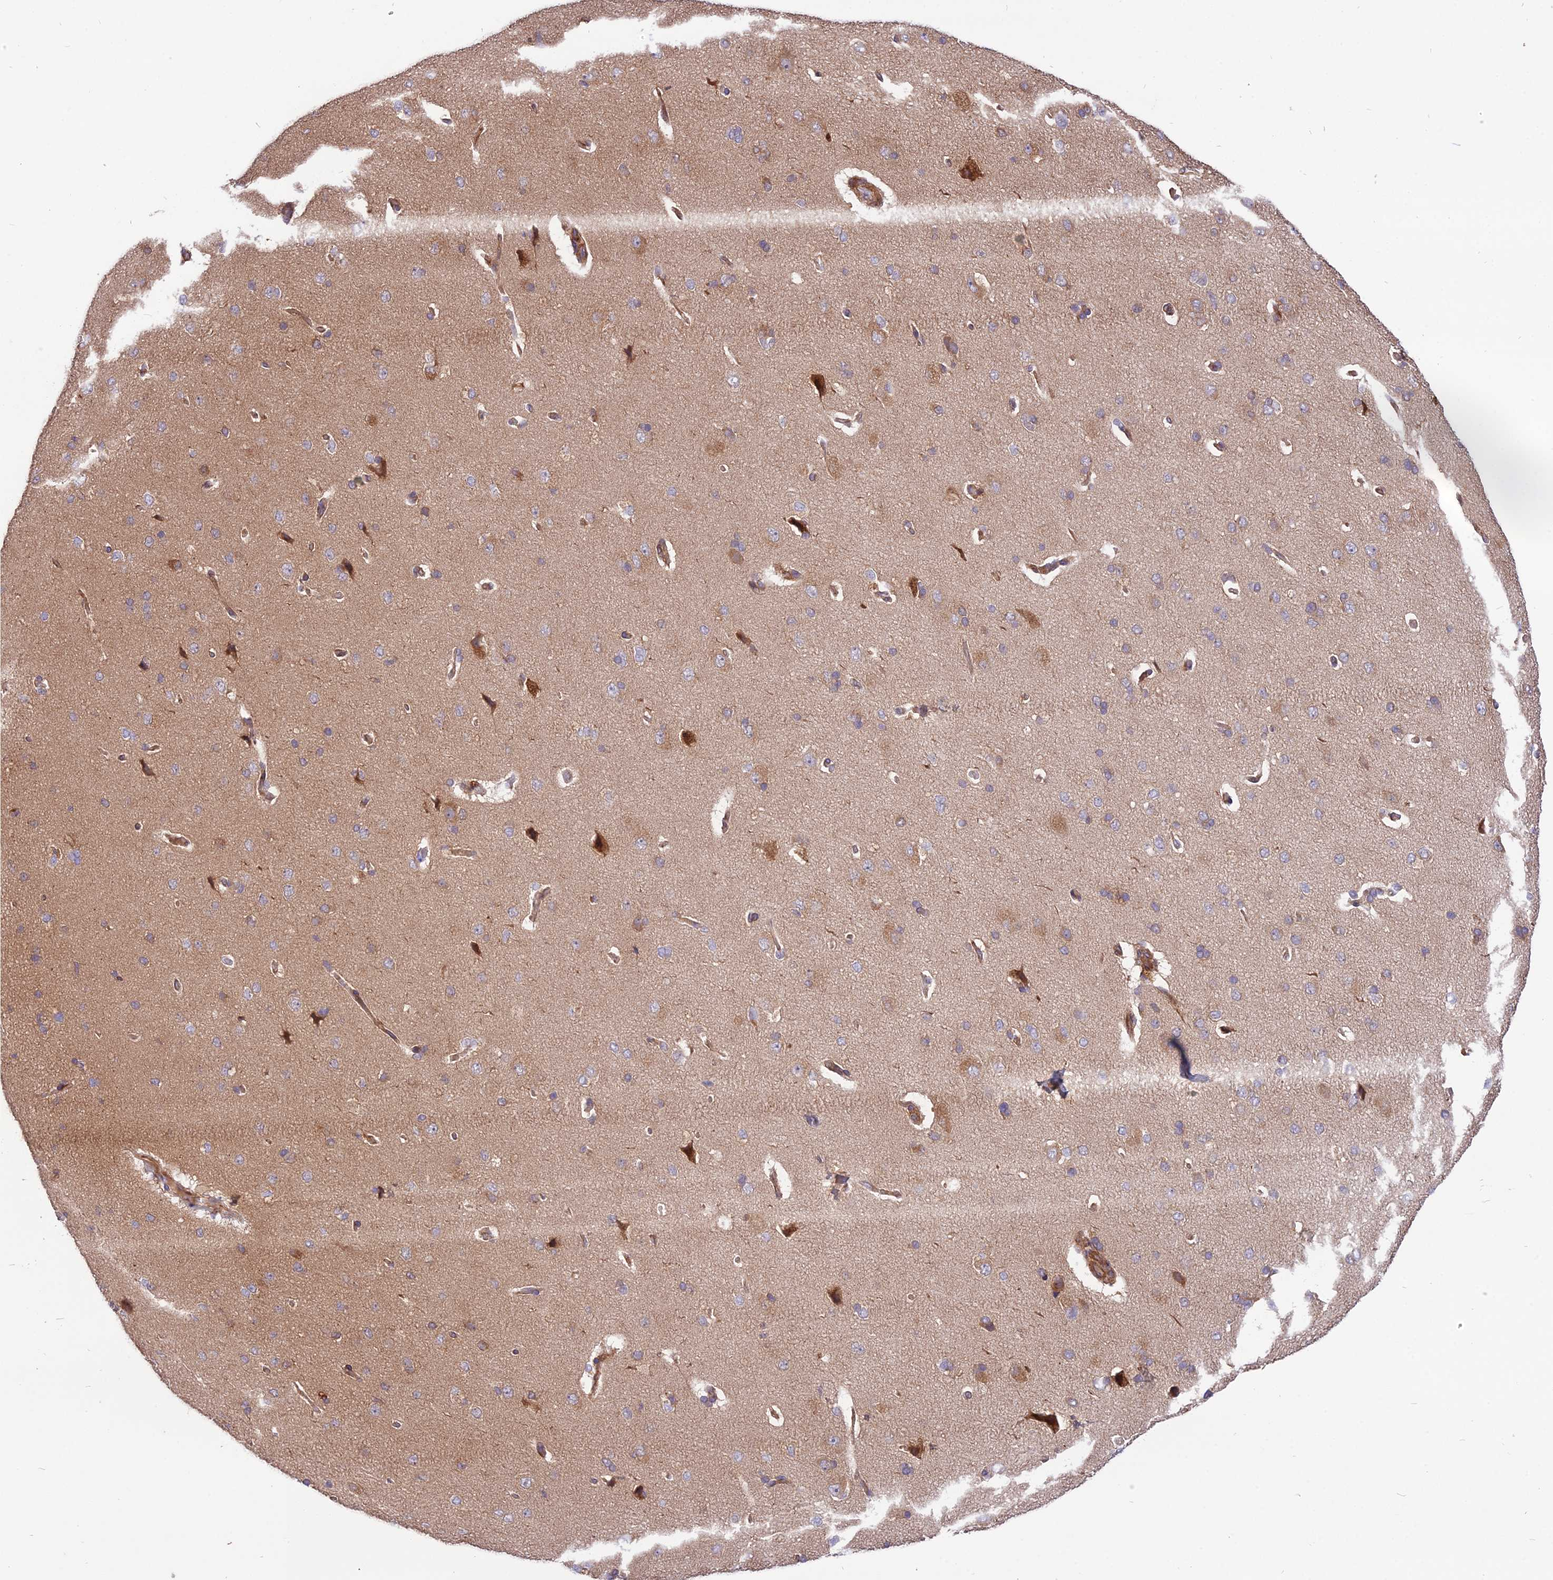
{"staining": {"intensity": "moderate", "quantity": ">75%", "location": "cytoplasmic/membranous"}, "tissue": "cerebral cortex", "cell_type": "Endothelial cells", "image_type": "normal", "snomed": [{"axis": "morphology", "description": "Normal tissue, NOS"}, {"axis": "topography", "description": "Cerebral cortex"}], "caption": "Immunohistochemistry (IHC) staining of unremarkable cerebral cortex, which exhibits medium levels of moderate cytoplasmic/membranous positivity in about >75% of endothelial cells indicating moderate cytoplasmic/membranous protein expression. The staining was performed using DAB (brown) for protein detection and nuclei were counterstained in hematoxylin (blue).", "gene": "ROCK1", "patient": {"sex": "male", "age": 62}}